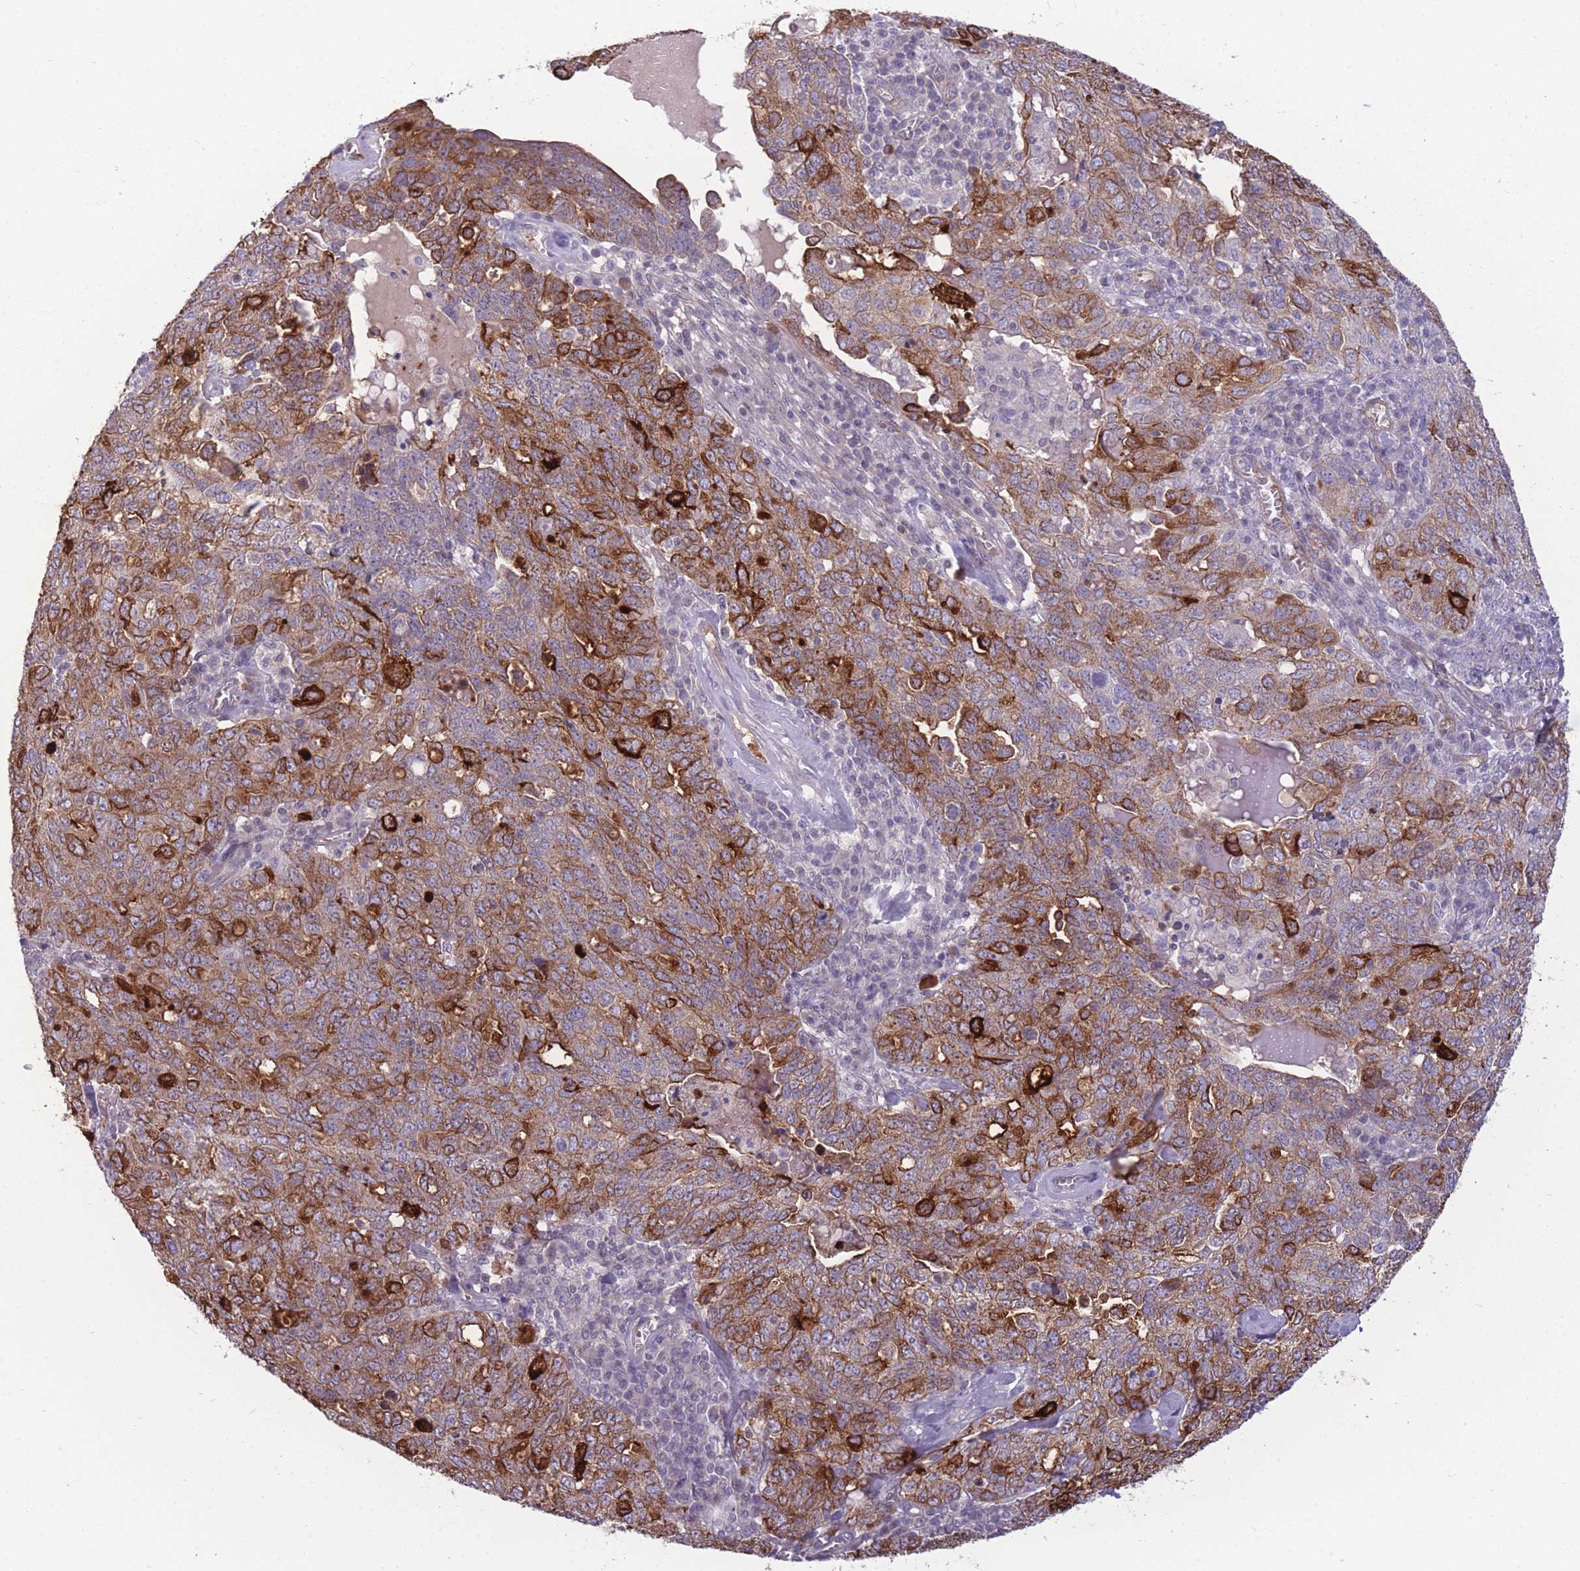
{"staining": {"intensity": "strong", "quantity": ">75%", "location": "cytoplasmic/membranous"}, "tissue": "ovarian cancer", "cell_type": "Tumor cells", "image_type": "cancer", "snomed": [{"axis": "morphology", "description": "Carcinoma, endometroid"}, {"axis": "topography", "description": "Ovary"}], "caption": "This is an image of immunohistochemistry (IHC) staining of endometroid carcinoma (ovarian), which shows strong expression in the cytoplasmic/membranous of tumor cells.", "gene": "RGS11", "patient": {"sex": "female", "age": 62}}